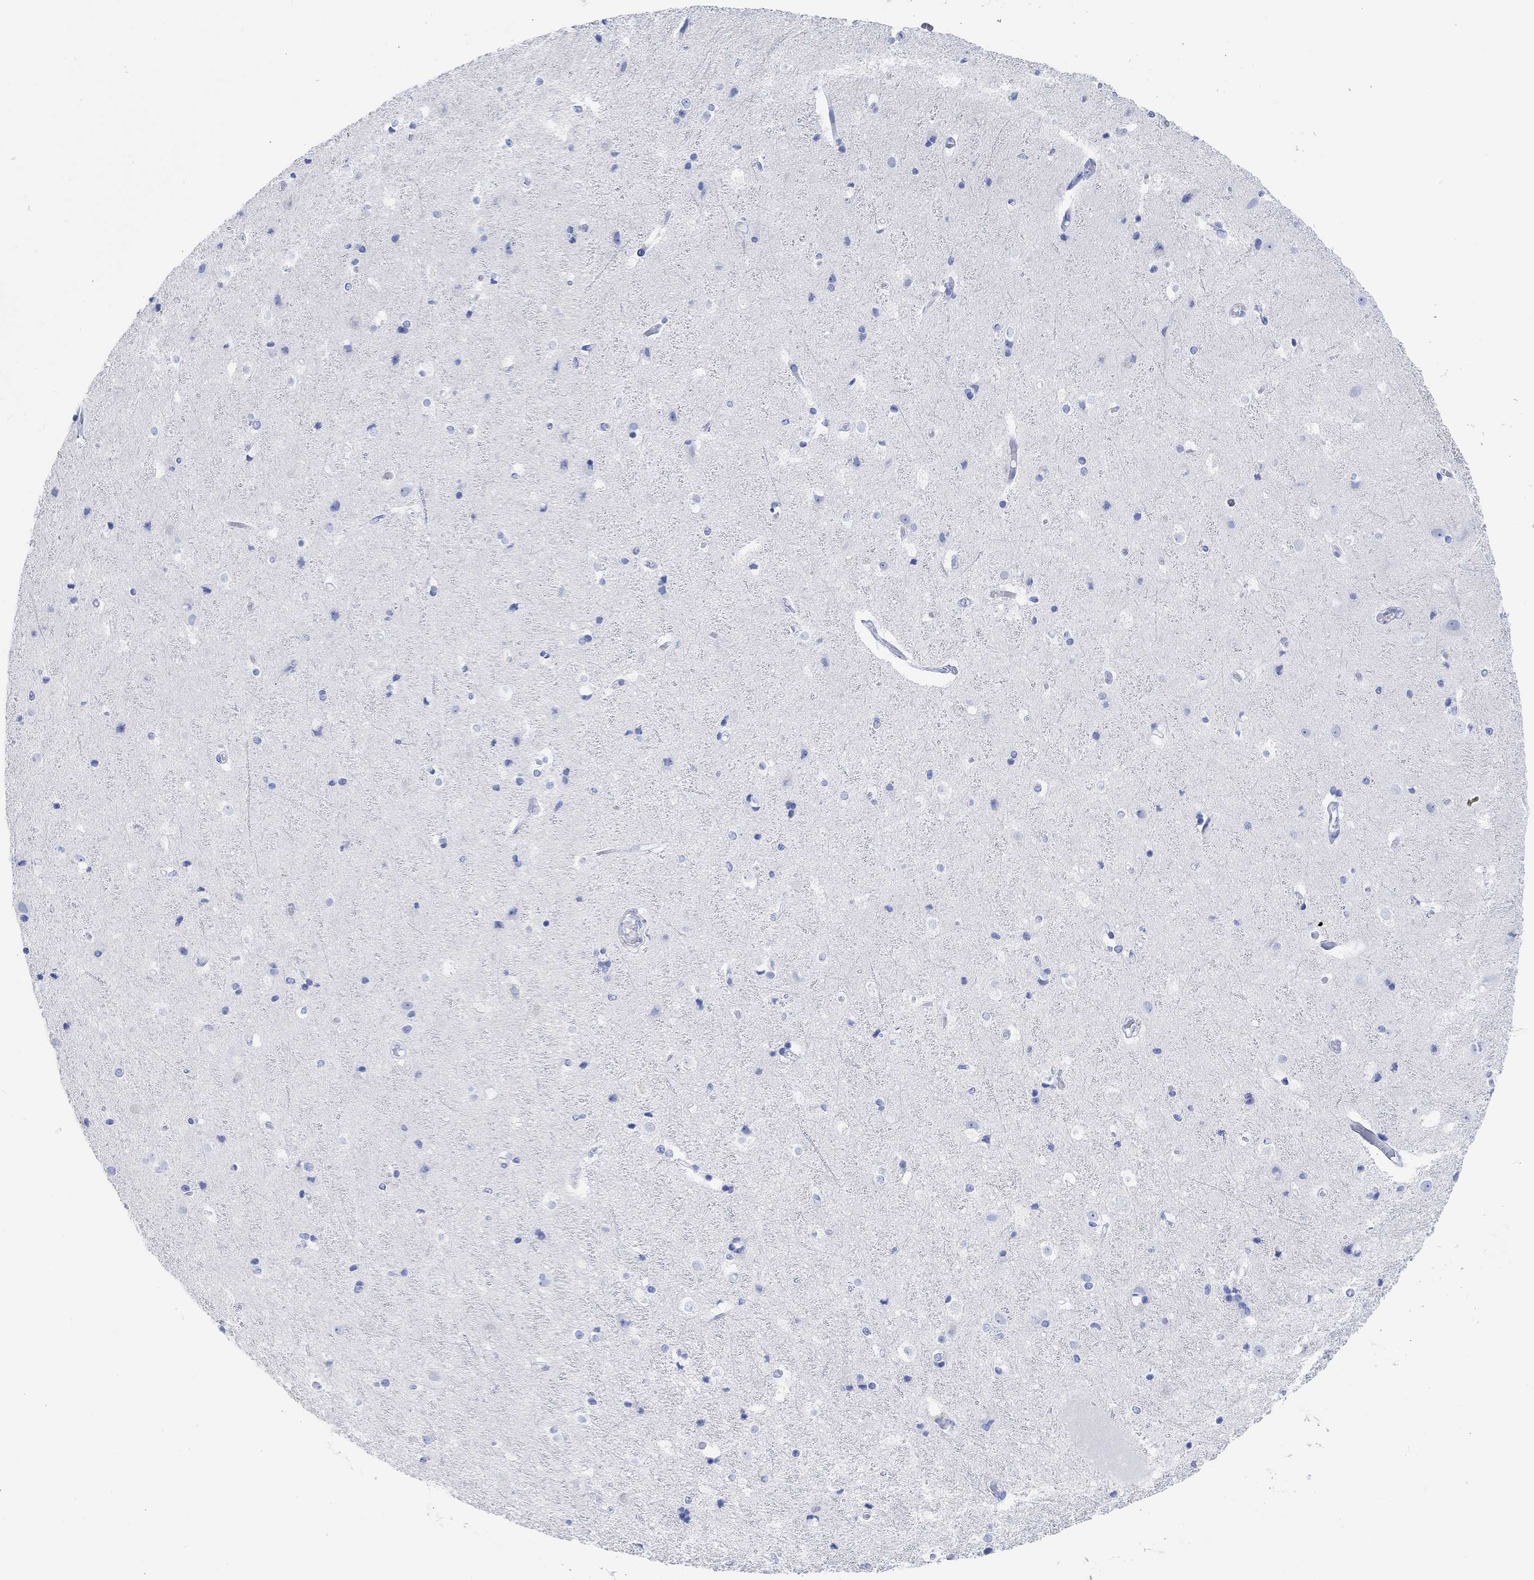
{"staining": {"intensity": "negative", "quantity": "none", "location": "none"}, "tissue": "cerebral cortex", "cell_type": "Endothelial cells", "image_type": "normal", "snomed": [{"axis": "morphology", "description": "Normal tissue, NOS"}, {"axis": "topography", "description": "Cerebral cortex"}], "caption": "Endothelial cells are negative for brown protein staining in unremarkable cerebral cortex.", "gene": "ANKRD33", "patient": {"sex": "female", "age": 52}}